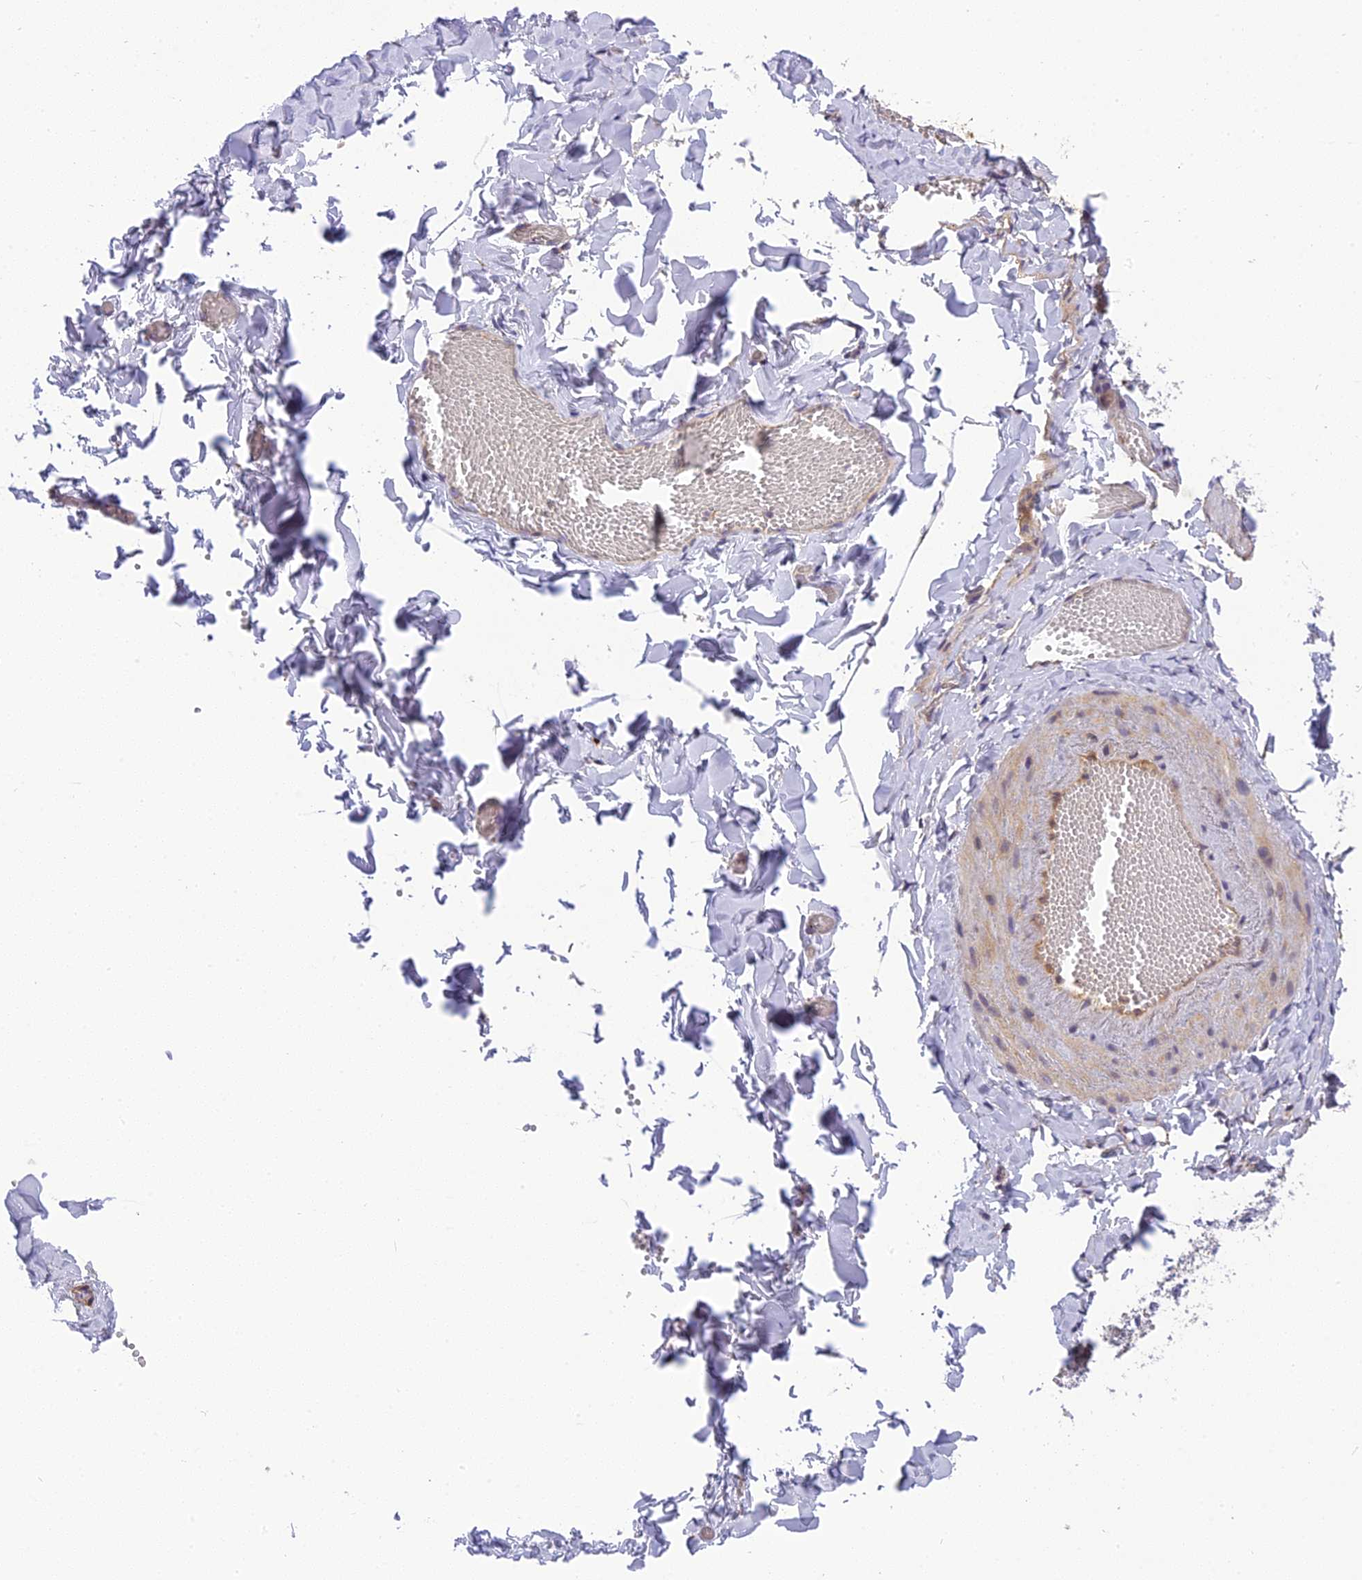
{"staining": {"intensity": "negative", "quantity": "none", "location": "none"}, "tissue": "adipose tissue", "cell_type": "Adipocytes", "image_type": "normal", "snomed": [{"axis": "morphology", "description": "Normal tissue, NOS"}, {"axis": "topography", "description": "Gallbladder"}, {"axis": "topography", "description": "Peripheral nerve tissue"}], "caption": "Adipocytes show no significant protein staining in normal adipose tissue. (DAB (3,3'-diaminobenzidine) immunohistochemistry with hematoxylin counter stain).", "gene": "FNIP2", "patient": {"sex": "male", "age": 38}}